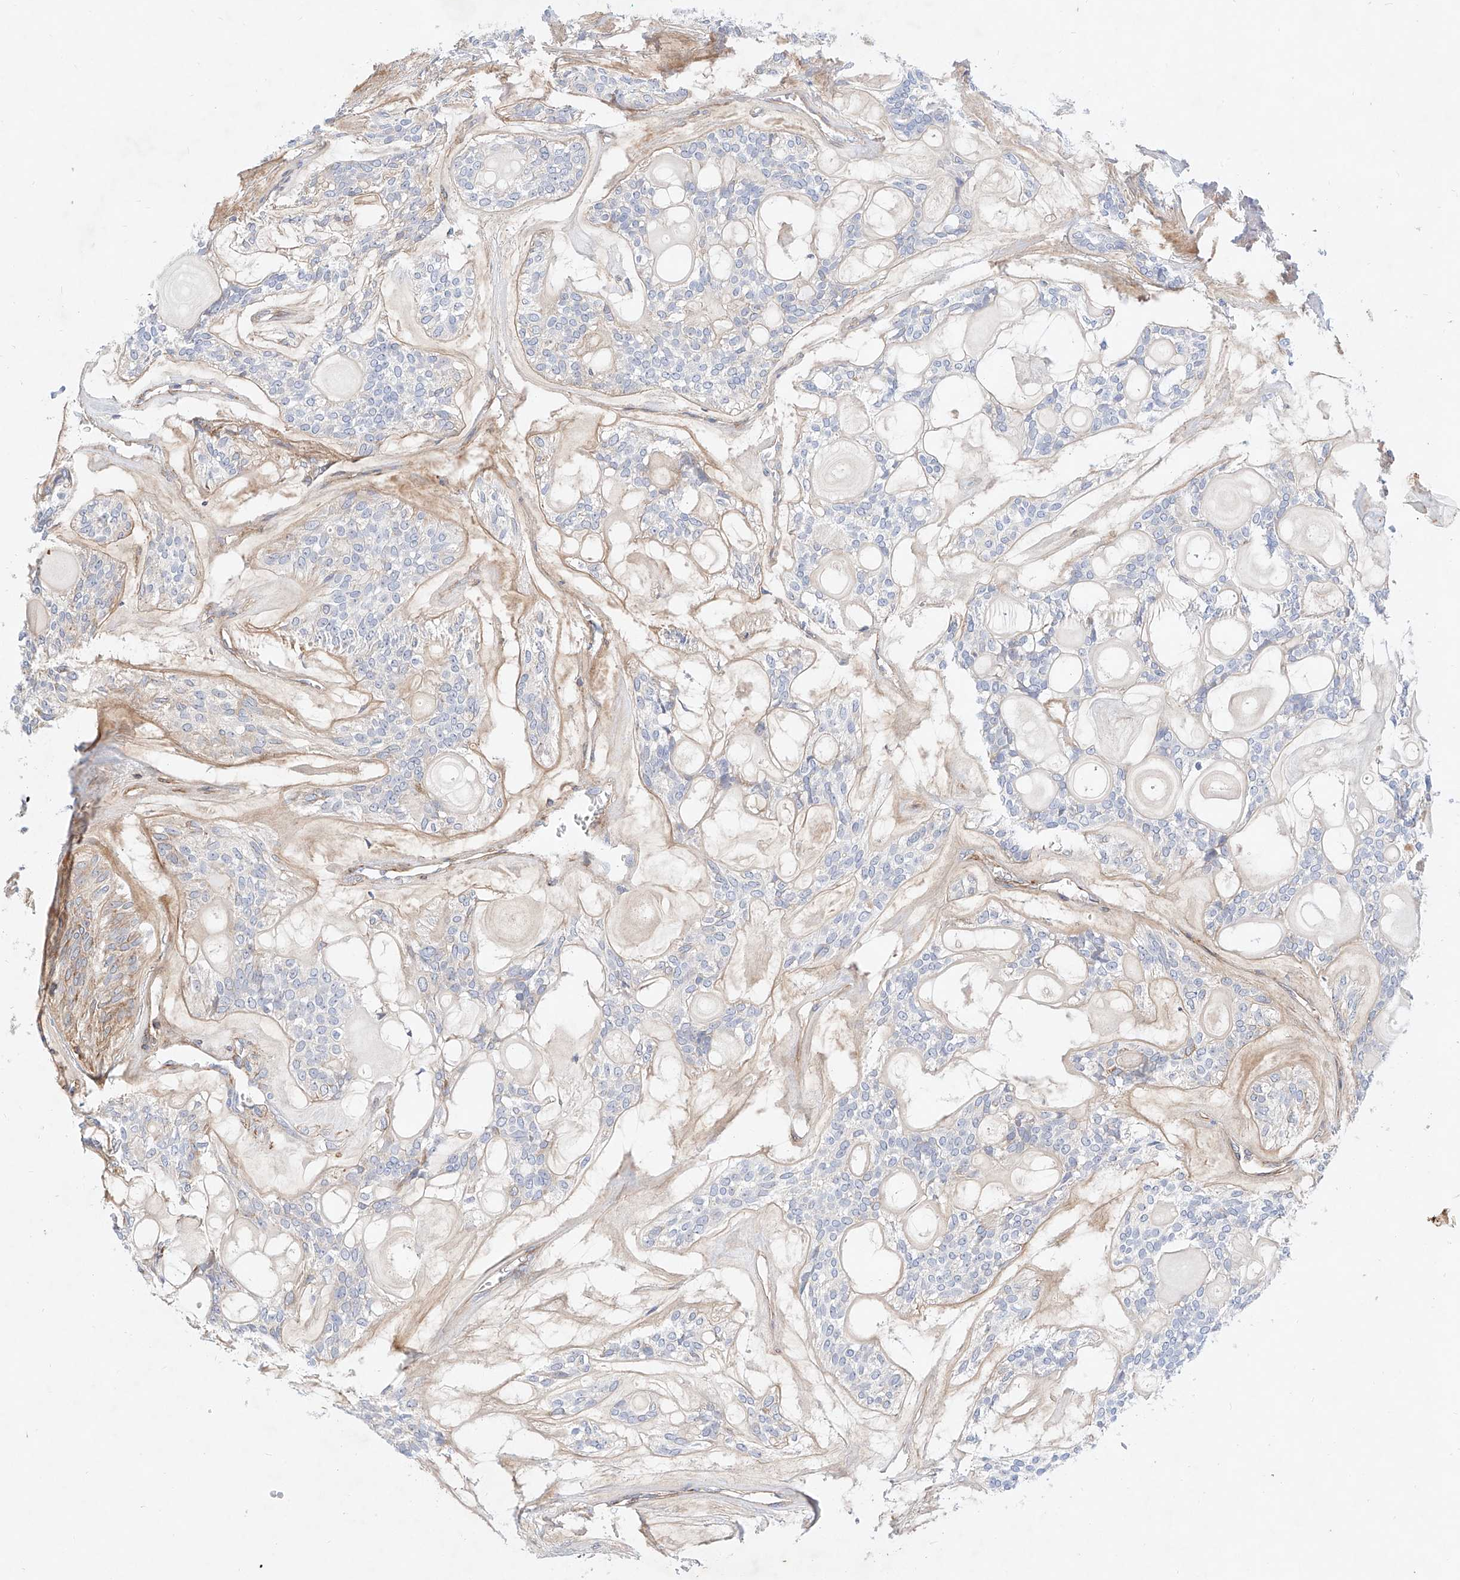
{"staining": {"intensity": "negative", "quantity": "none", "location": "none"}, "tissue": "head and neck cancer", "cell_type": "Tumor cells", "image_type": "cancer", "snomed": [{"axis": "morphology", "description": "Adenocarcinoma, NOS"}, {"axis": "topography", "description": "Head-Neck"}], "caption": "An image of human head and neck cancer is negative for staining in tumor cells. (Immunohistochemistry, brightfield microscopy, high magnification).", "gene": "SBSPON", "patient": {"sex": "male", "age": 66}}